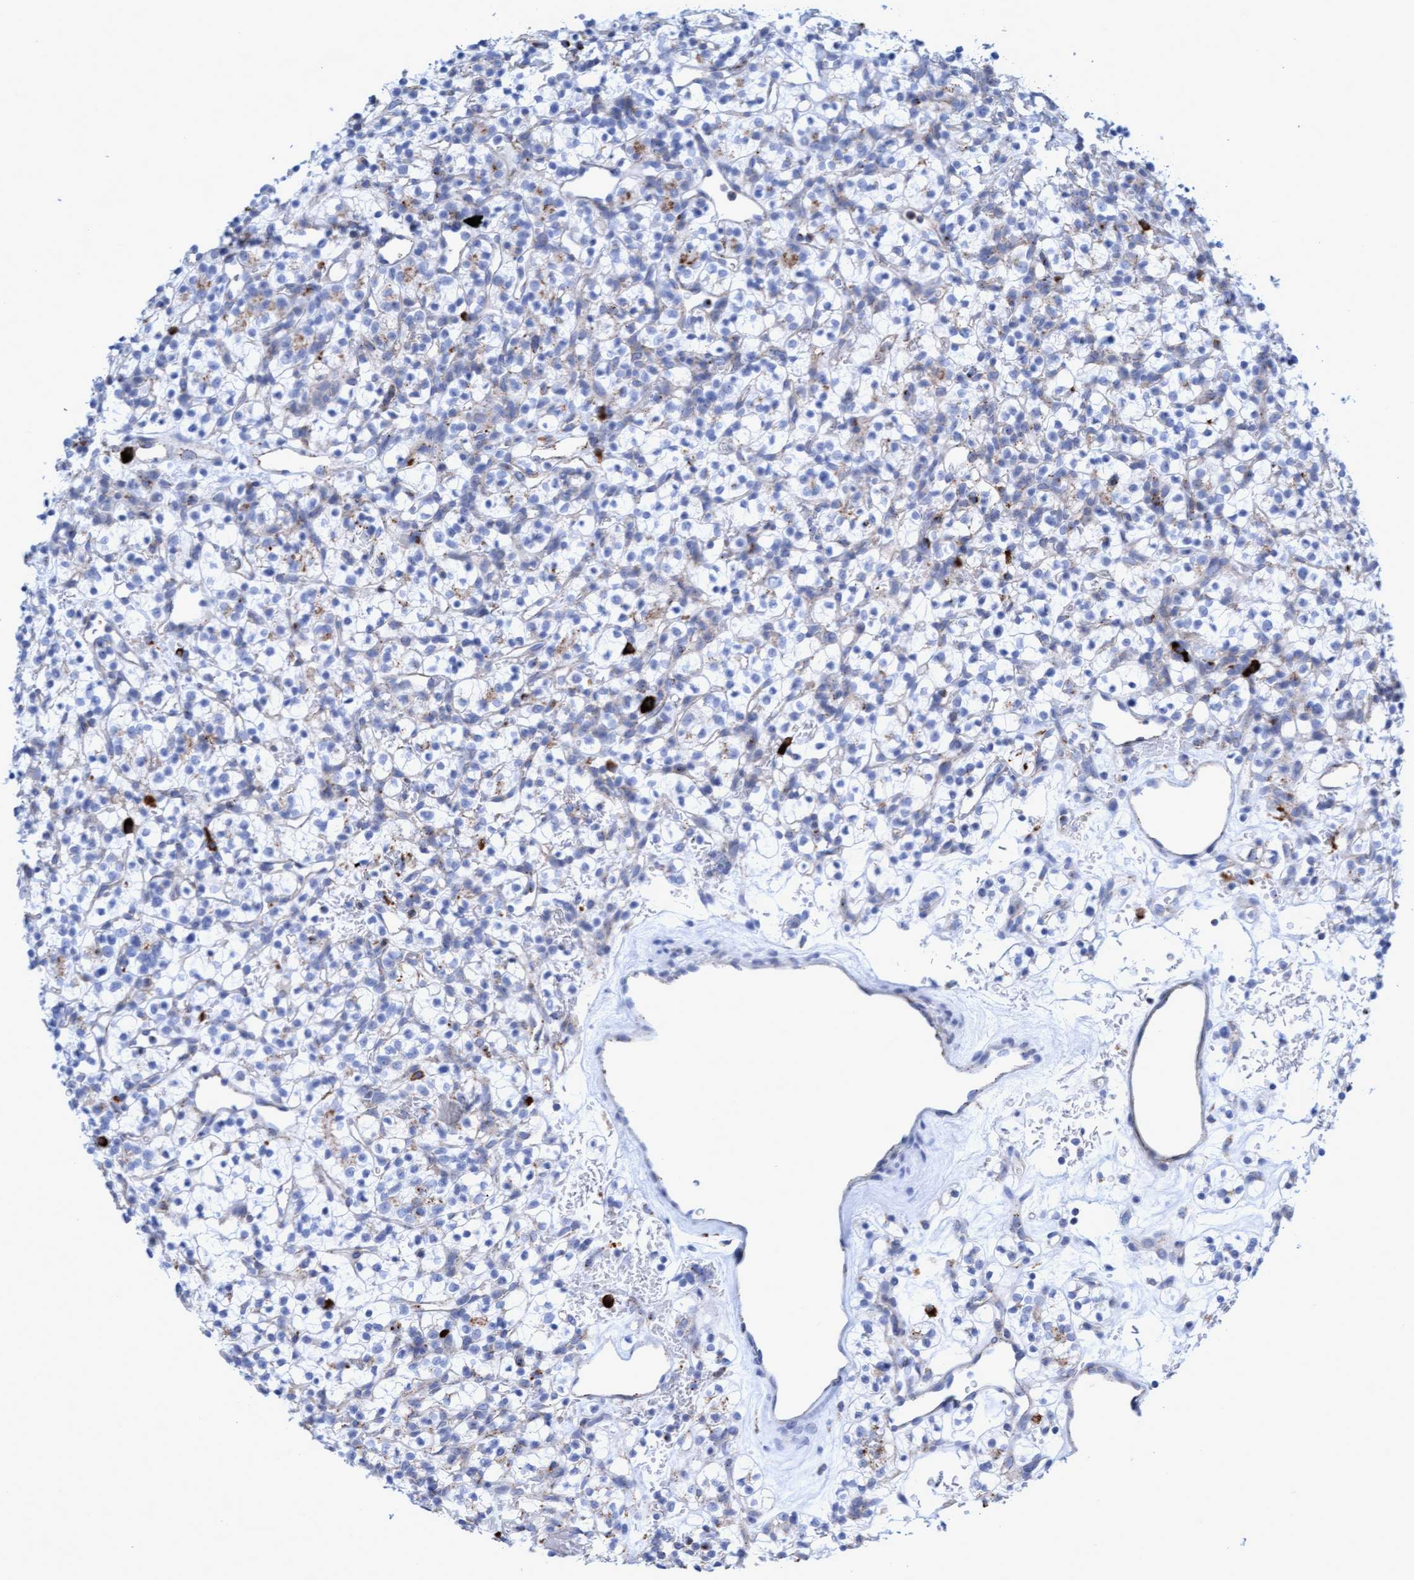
{"staining": {"intensity": "weak", "quantity": "<25%", "location": "cytoplasmic/membranous"}, "tissue": "renal cancer", "cell_type": "Tumor cells", "image_type": "cancer", "snomed": [{"axis": "morphology", "description": "Adenocarcinoma, NOS"}, {"axis": "topography", "description": "Kidney"}], "caption": "Immunohistochemistry of human renal cancer (adenocarcinoma) shows no expression in tumor cells. (Immunohistochemistry, brightfield microscopy, high magnification).", "gene": "SGSH", "patient": {"sex": "female", "age": 57}}